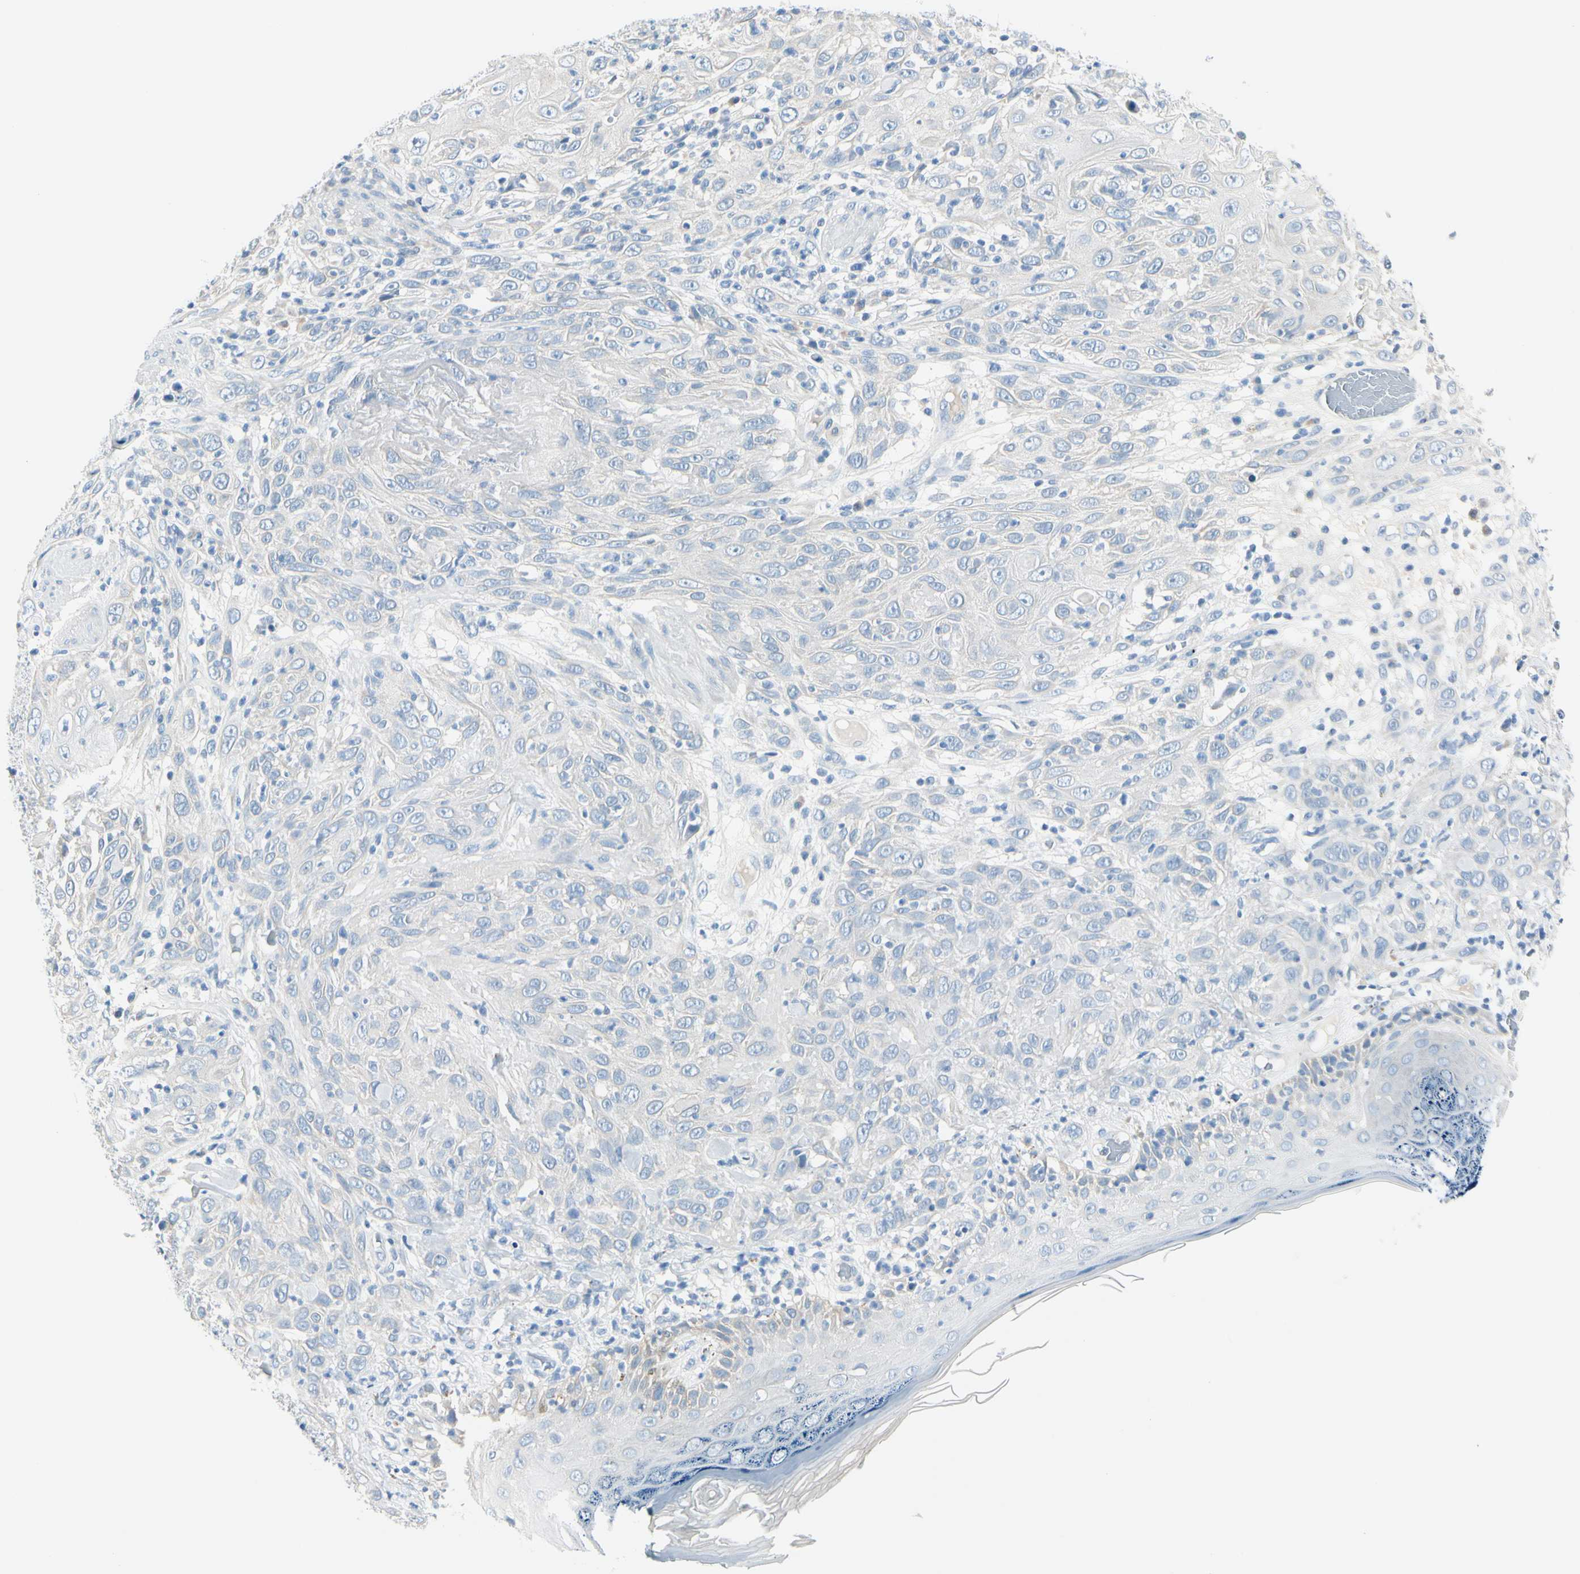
{"staining": {"intensity": "negative", "quantity": "none", "location": "none"}, "tissue": "skin cancer", "cell_type": "Tumor cells", "image_type": "cancer", "snomed": [{"axis": "morphology", "description": "Squamous cell carcinoma, NOS"}, {"axis": "topography", "description": "Skin"}], "caption": "High magnification brightfield microscopy of skin cancer stained with DAB (brown) and counterstained with hematoxylin (blue): tumor cells show no significant staining. (DAB (3,3'-diaminobenzidine) immunohistochemistry, high magnification).", "gene": "PEBP1", "patient": {"sex": "female", "age": 88}}